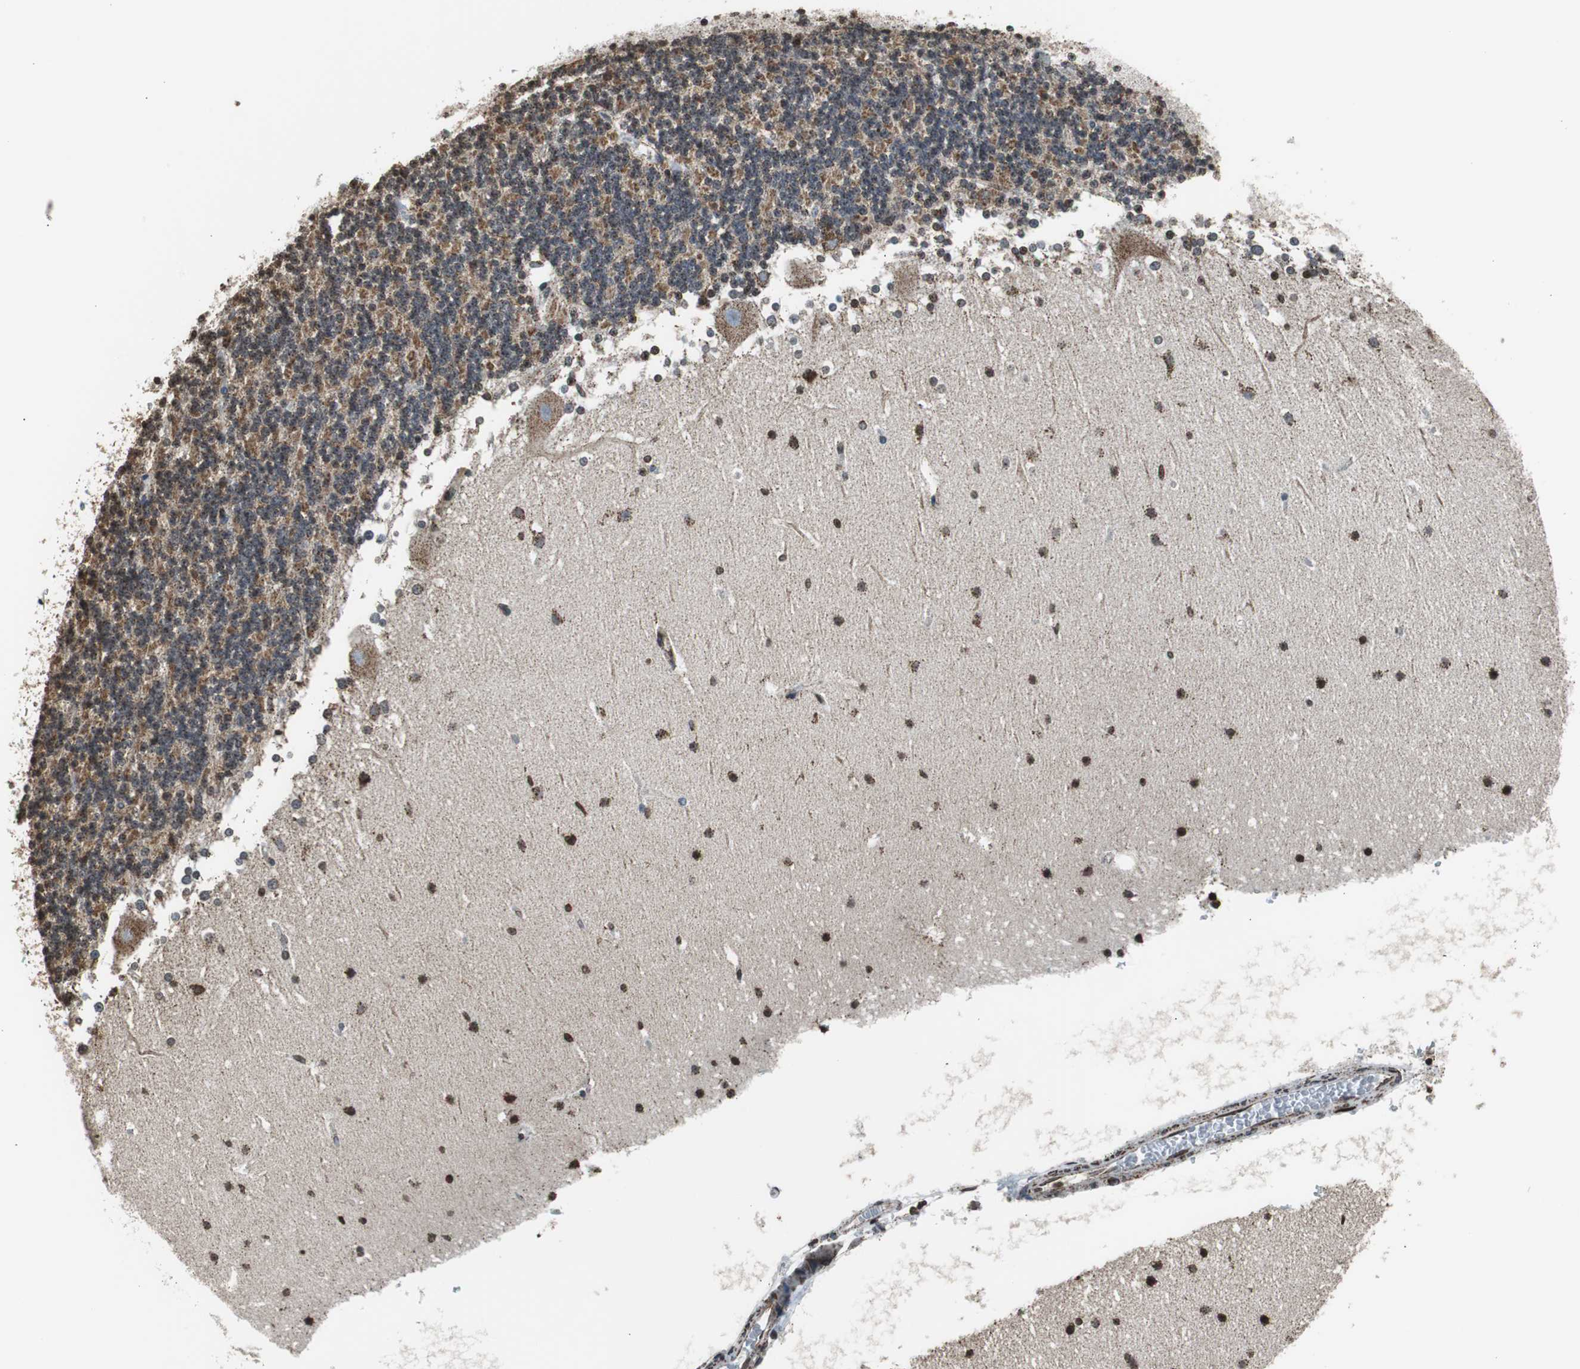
{"staining": {"intensity": "moderate", "quantity": "25%-75%", "location": "cytoplasmic/membranous"}, "tissue": "cerebellum", "cell_type": "Cells in granular layer", "image_type": "normal", "snomed": [{"axis": "morphology", "description": "Normal tissue, NOS"}, {"axis": "topography", "description": "Cerebellum"}], "caption": "Immunohistochemical staining of benign human cerebellum demonstrates medium levels of moderate cytoplasmic/membranous staining in approximately 25%-75% of cells in granular layer. (IHC, brightfield microscopy, high magnification).", "gene": "HSPA9", "patient": {"sex": "female", "age": 19}}